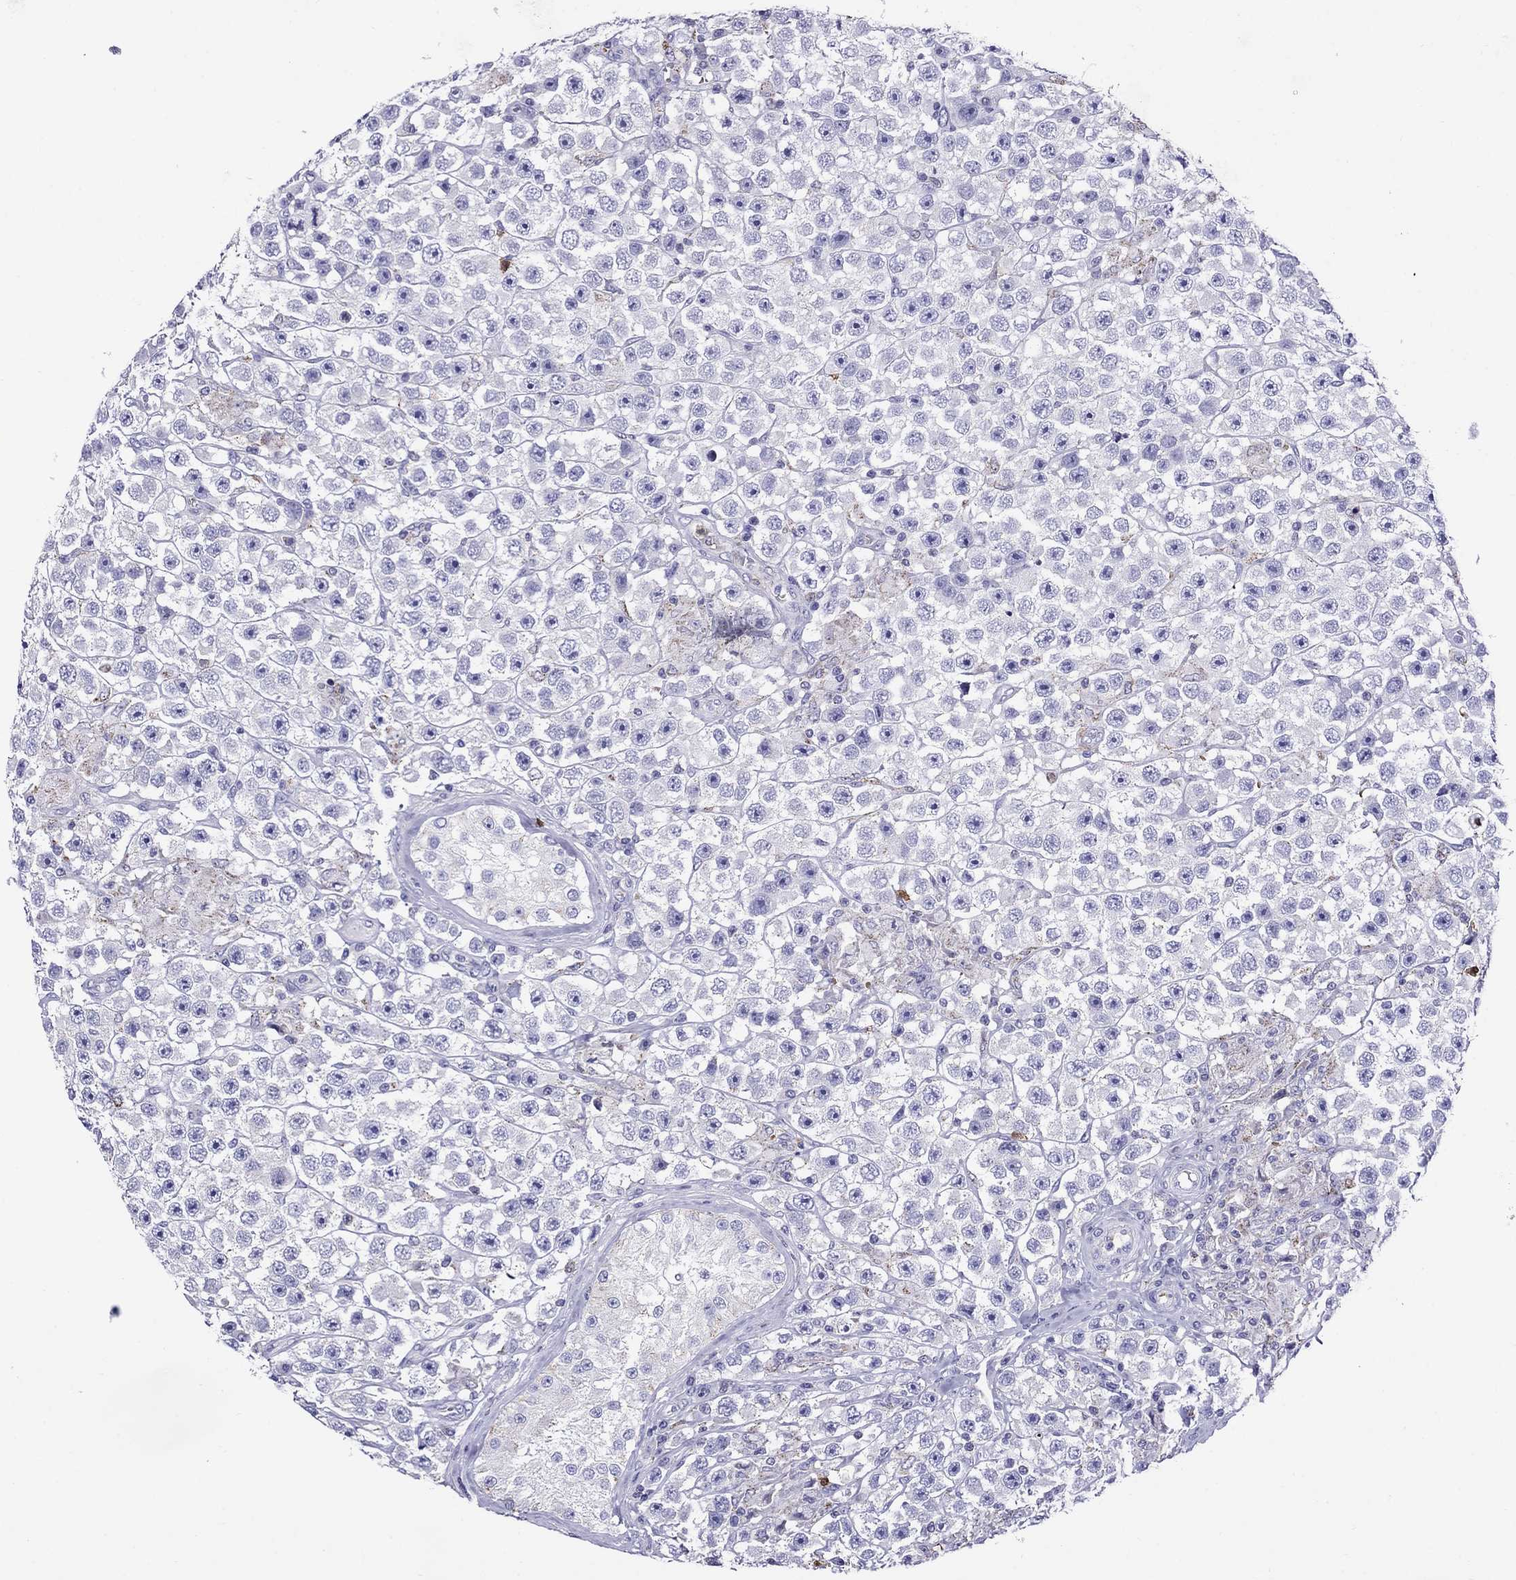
{"staining": {"intensity": "negative", "quantity": "none", "location": "none"}, "tissue": "testis cancer", "cell_type": "Tumor cells", "image_type": "cancer", "snomed": [{"axis": "morphology", "description": "Seminoma, NOS"}, {"axis": "topography", "description": "Testis"}], "caption": "Testis seminoma was stained to show a protein in brown. There is no significant expression in tumor cells.", "gene": "SCG2", "patient": {"sex": "male", "age": 45}}